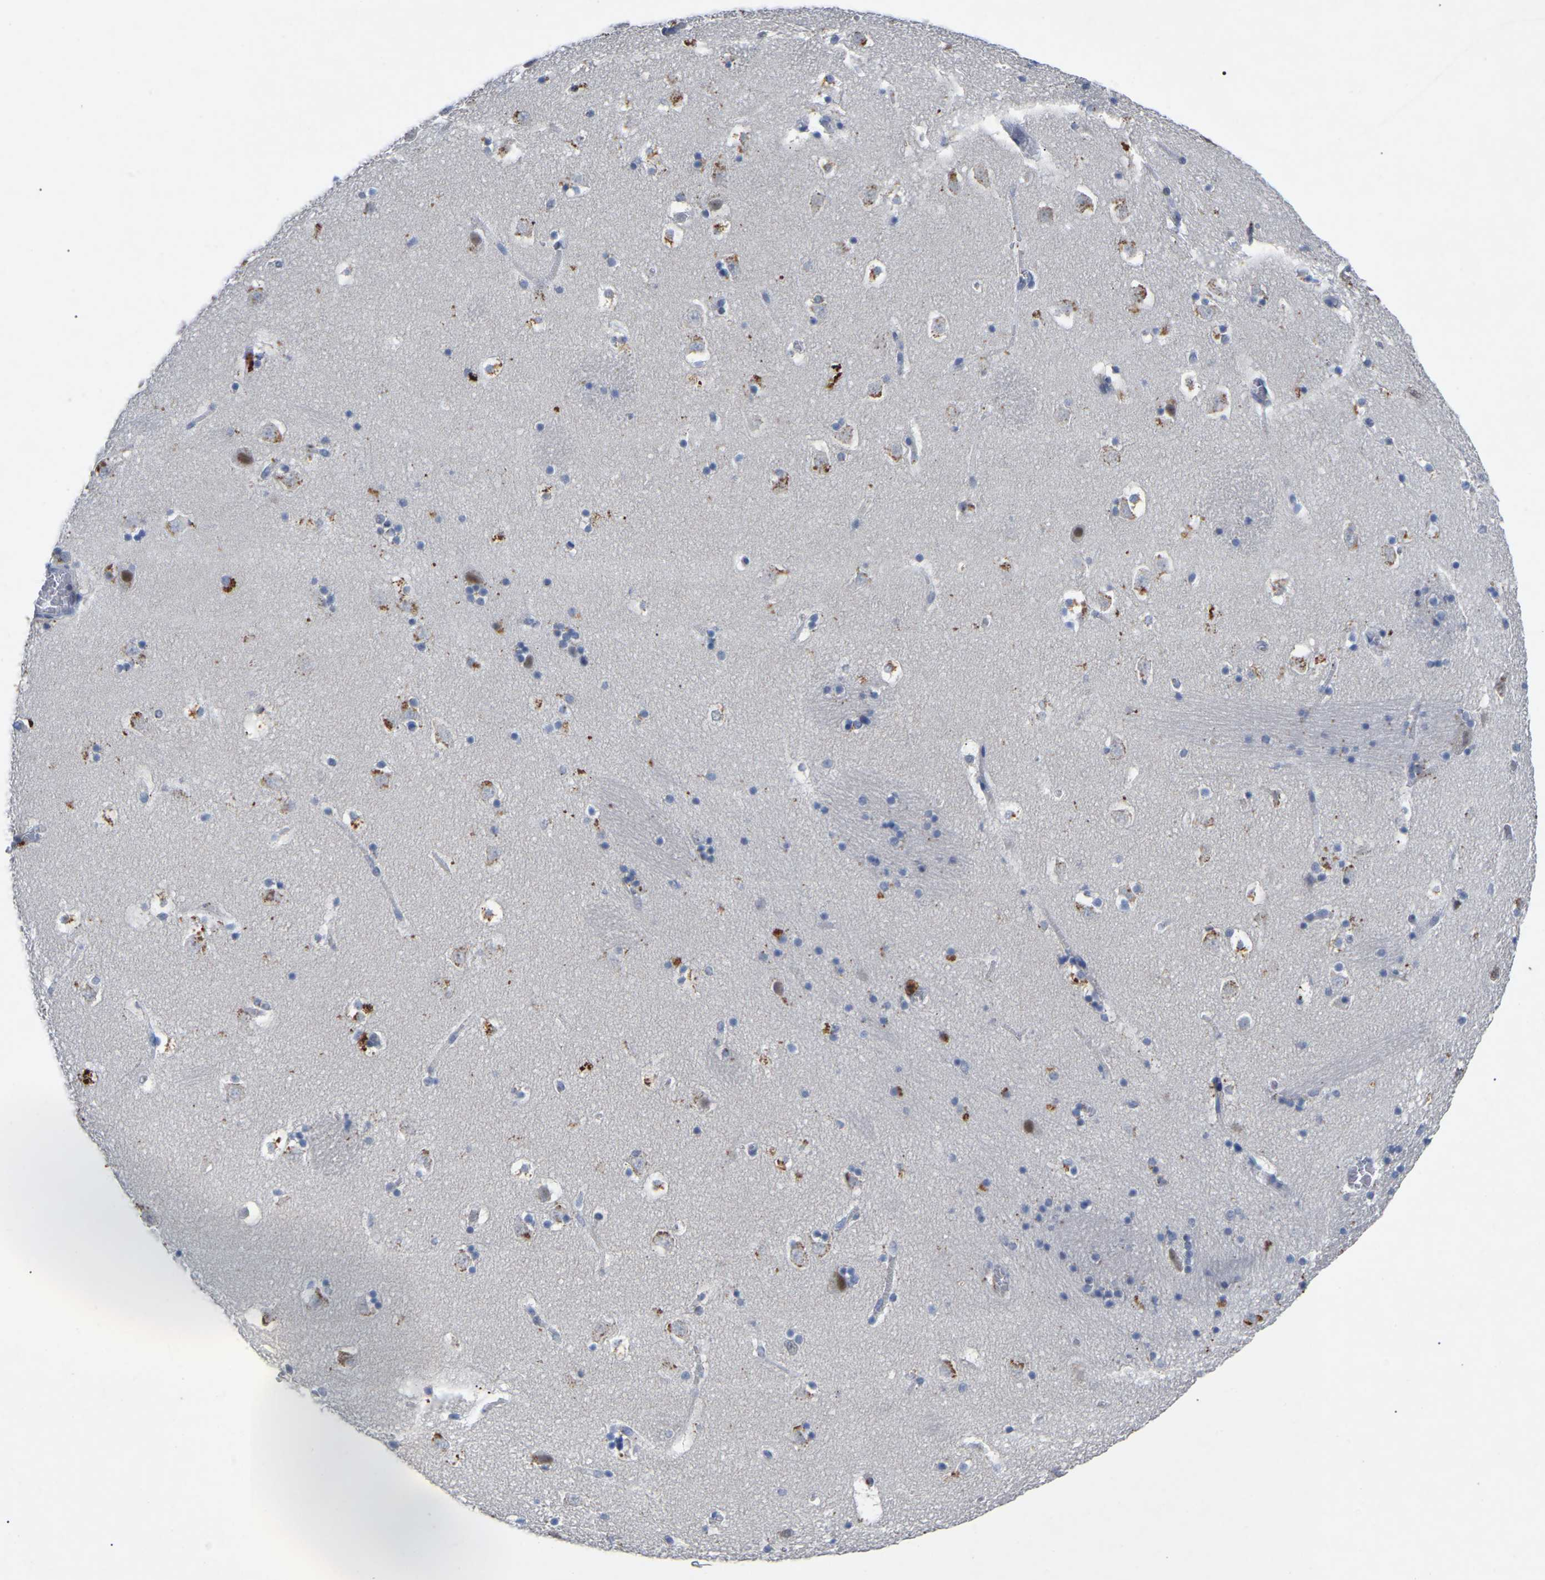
{"staining": {"intensity": "strong", "quantity": "<25%", "location": "cytoplasmic/membranous"}, "tissue": "caudate", "cell_type": "Glial cells", "image_type": "normal", "snomed": [{"axis": "morphology", "description": "Normal tissue, NOS"}, {"axis": "topography", "description": "Lateral ventricle wall"}], "caption": "This histopathology image reveals immunohistochemistry (IHC) staining of normal caudate, with medium strong cytoplasmic/membranous expression in about <25% of glial cells.", "gene": "SMPD2", "patient": {"sex": "male", "age": 45}}